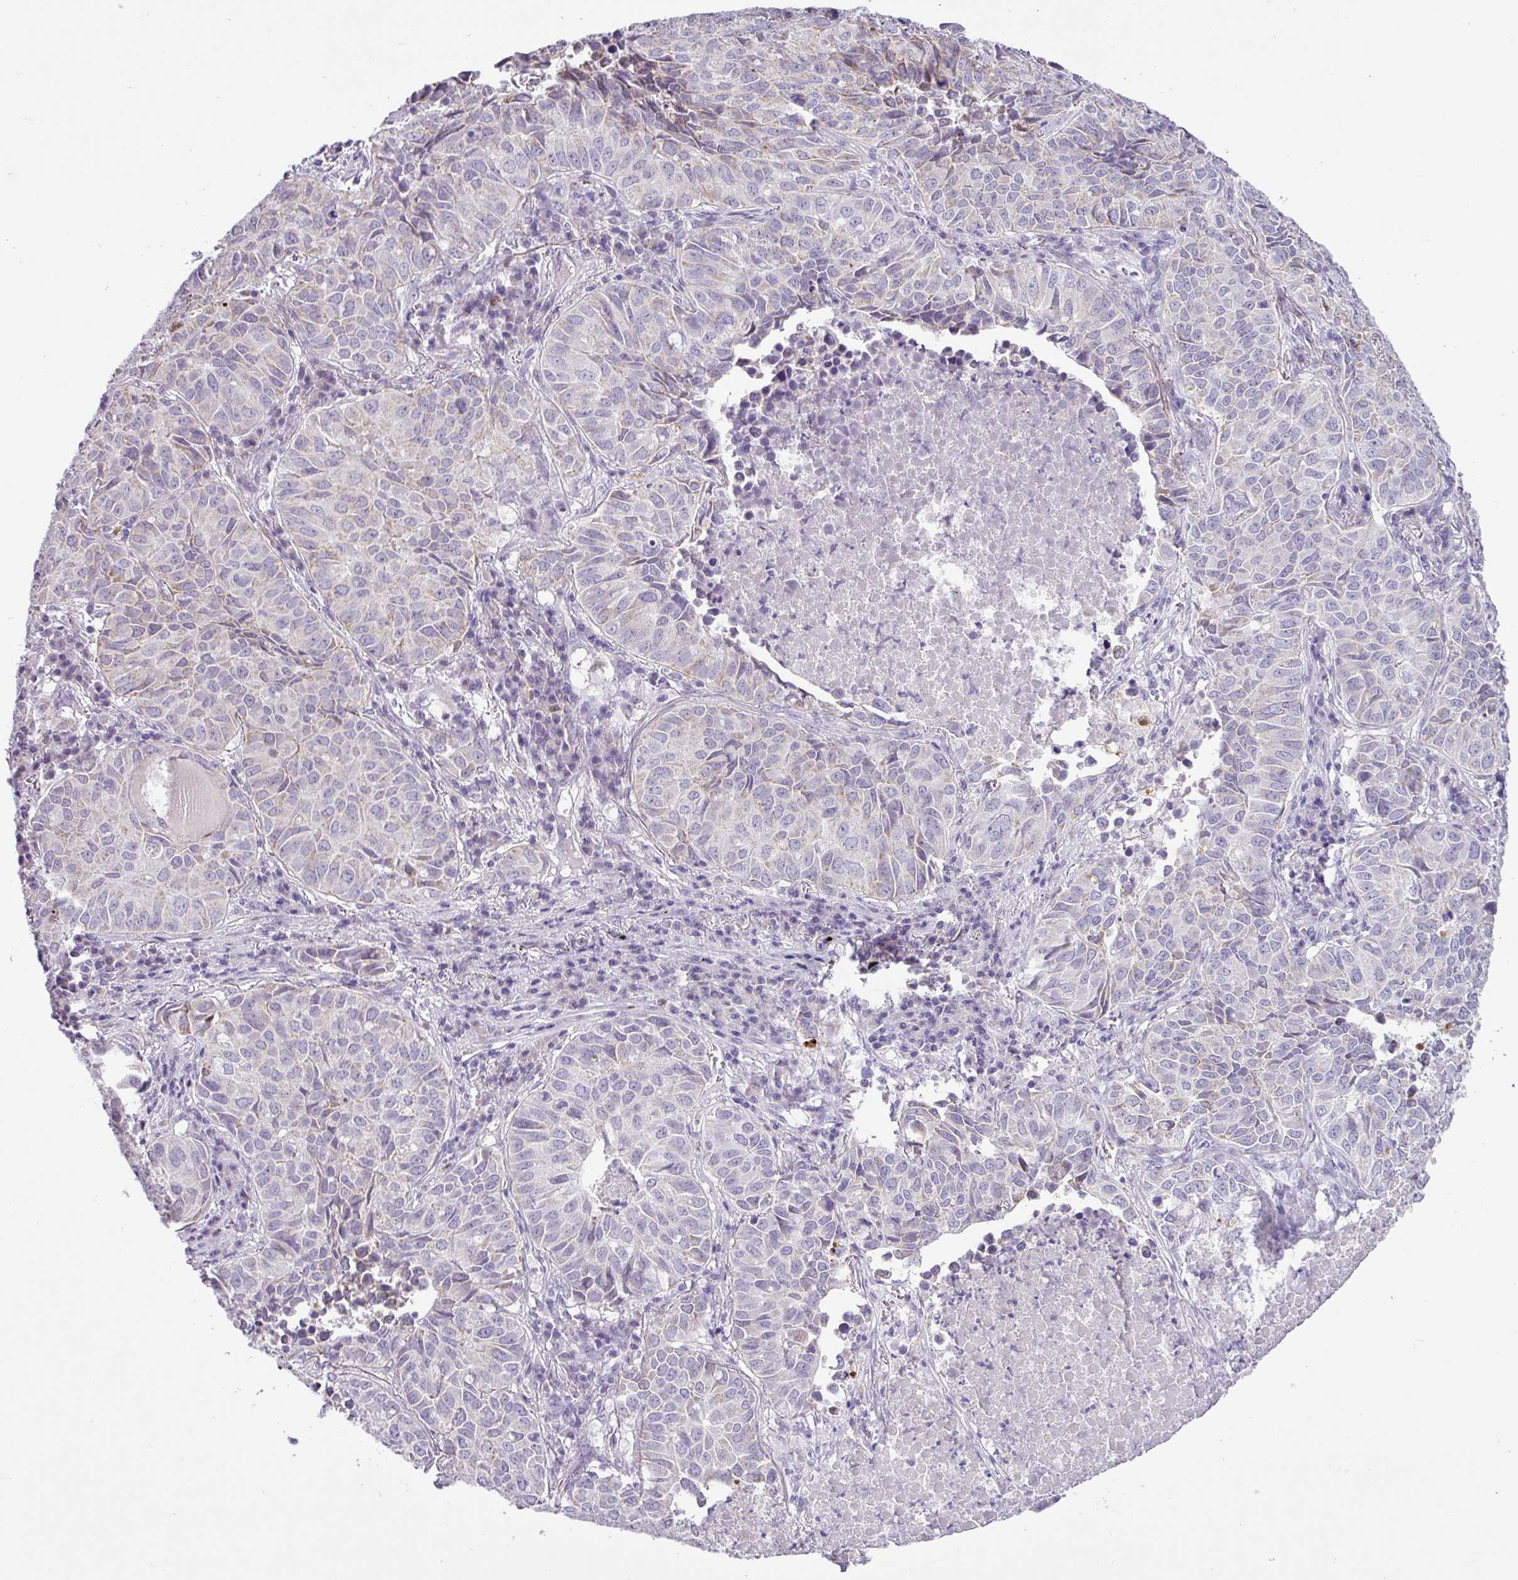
{"staining": {"intensity": "negative", "quantity": "none", "location": "none"}, "tissue": "lung cancer", "cell_type": "Tumor cells", "image_type": "cancer", "snomed": [{"axis": "morphology", "description": "Adenocarcinoma, NOS"}, {"axis": "topography", "description": "Lung"}], "caption": "Protein analysis of lung adenocarcinoma shows no significant staining in tumor cells.", "gene": "HMCN2", "patient": {"sex": "female", "age": 50}}